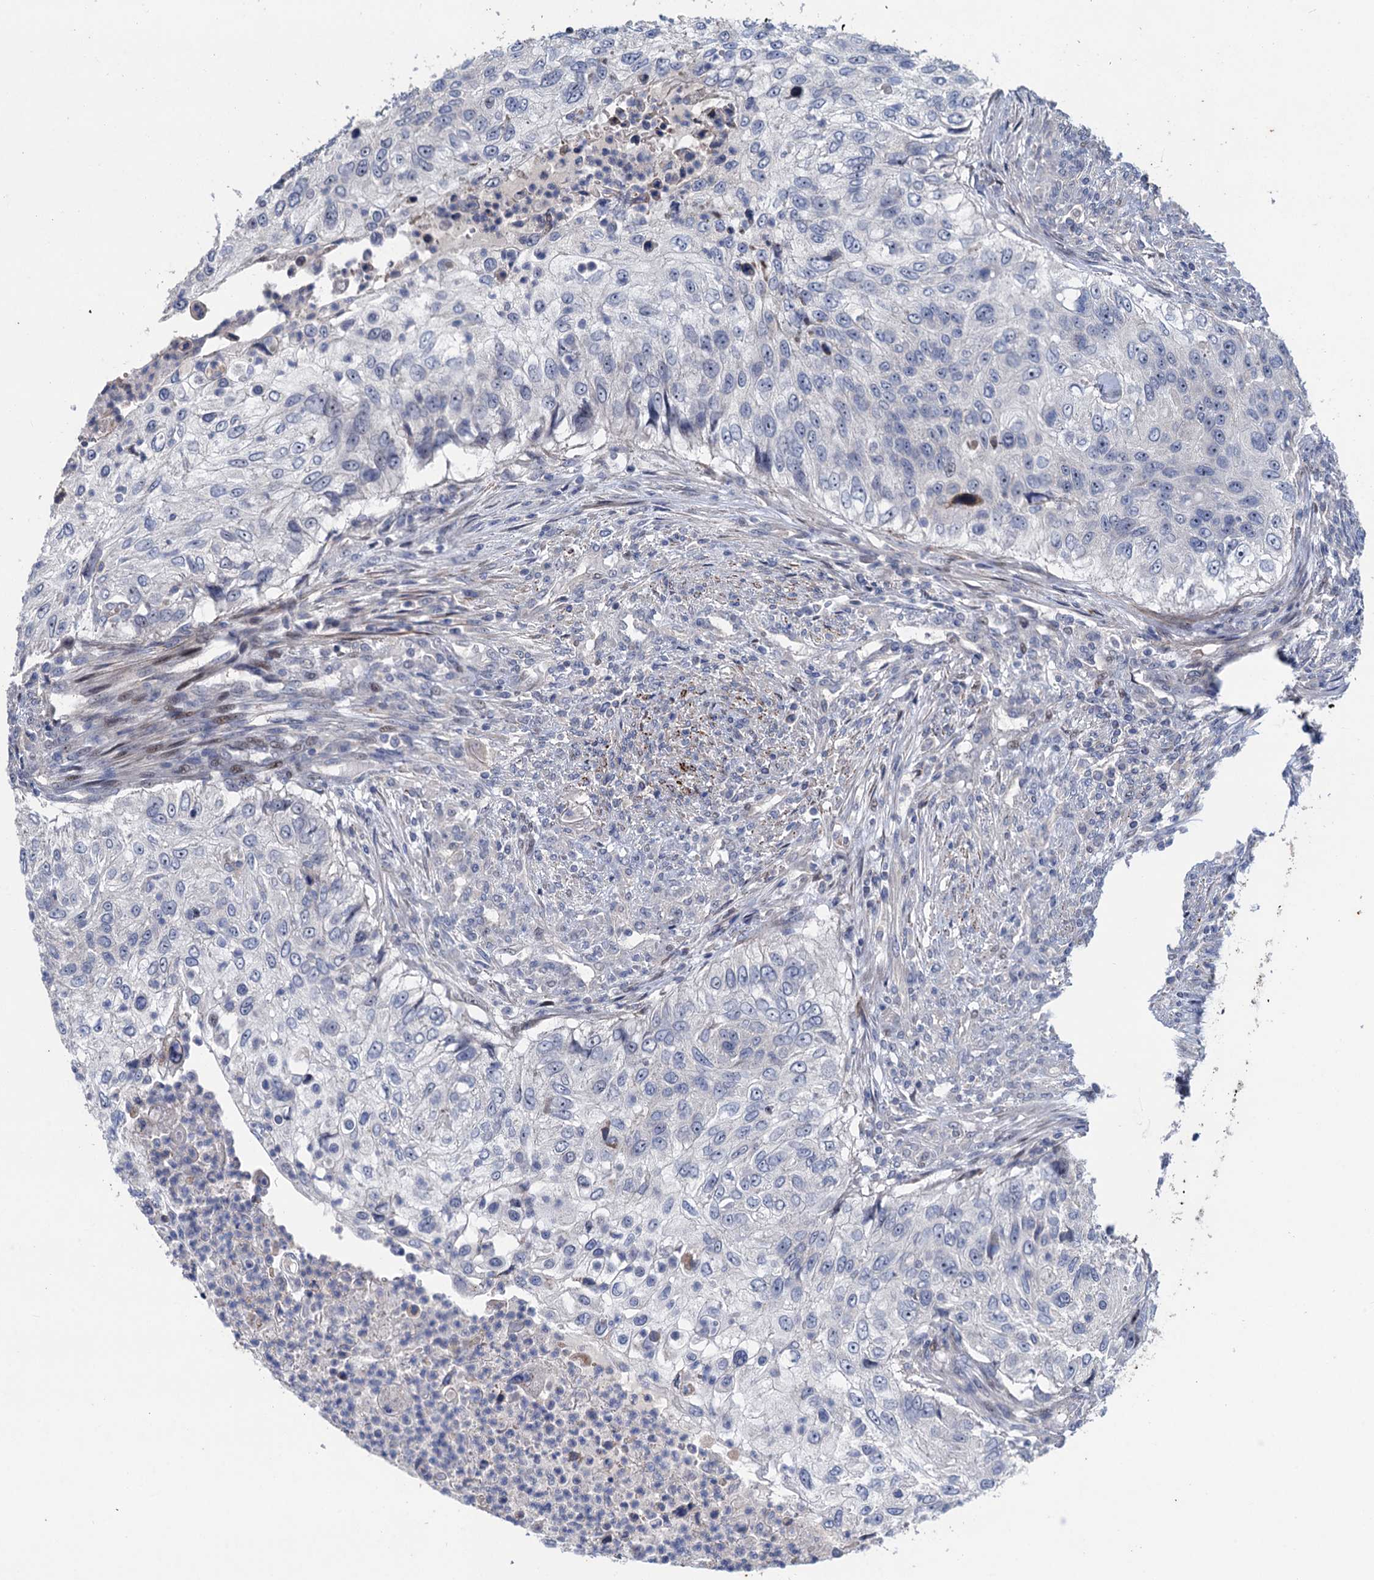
{"staining": {"intensity": "negative", "quantity": "none", "location": "none"}, "tissue": "urothelial cancer", "cell_type": "Tumor cells", "image_type": "cancer", "snomed": [{"axis": "morphology", "description": "Urothelial carcinoma, High grade"}, {"axis": "topography", "description": "Urinary bladder"}], "caption": "Photomicrograph shows no protein positivity in tumor cells of urothelial cancer tissue.", "gene": "ESYT3", "patient": {"sex": "female", "age": 60}}